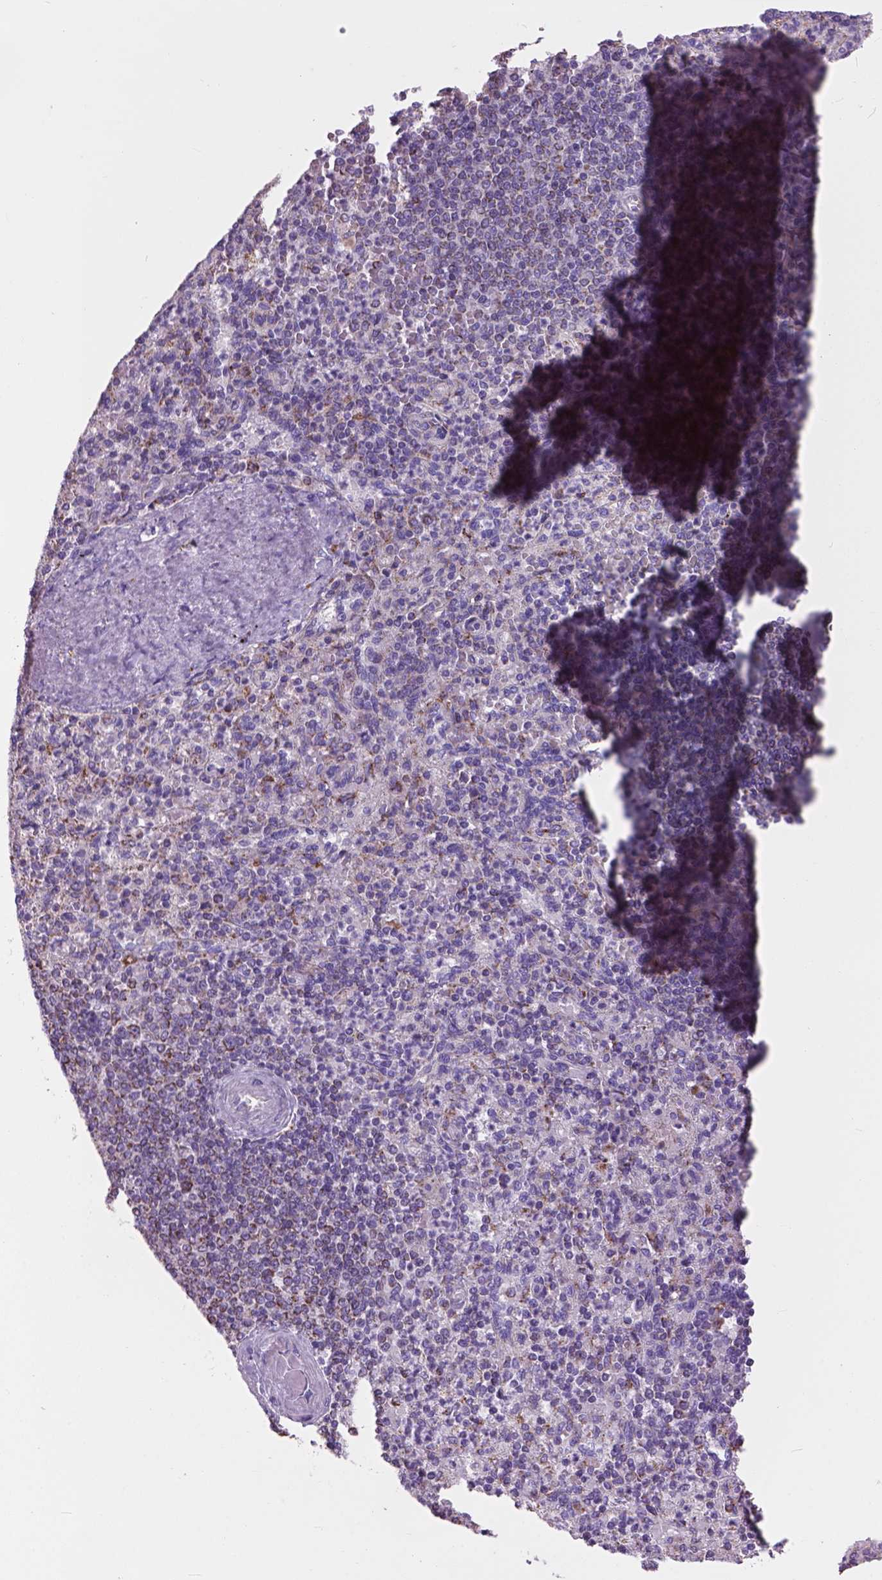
{"staining": {"intensity": "moderate", "quantity": "<25%", "location": "cytoplasmic/membranous"}, "tissue": "spleen", "cell_type": "Cells in red pulp", "image_type": "normal", "snomed": [{"axis": "morphology", "description": "Normal tissue, NOS"}, {"axis": "topography", "description": "Spleen"}], "caption": "This photomicrograph shows immunohistochemistry (IHC) staining of unremarkable spleen, with low moderate cytoplasmic/membranous staining in about <25% of cells in red pulp.", "gene": "VDAC1", "patient": {"sex": "female", "age": 74}}